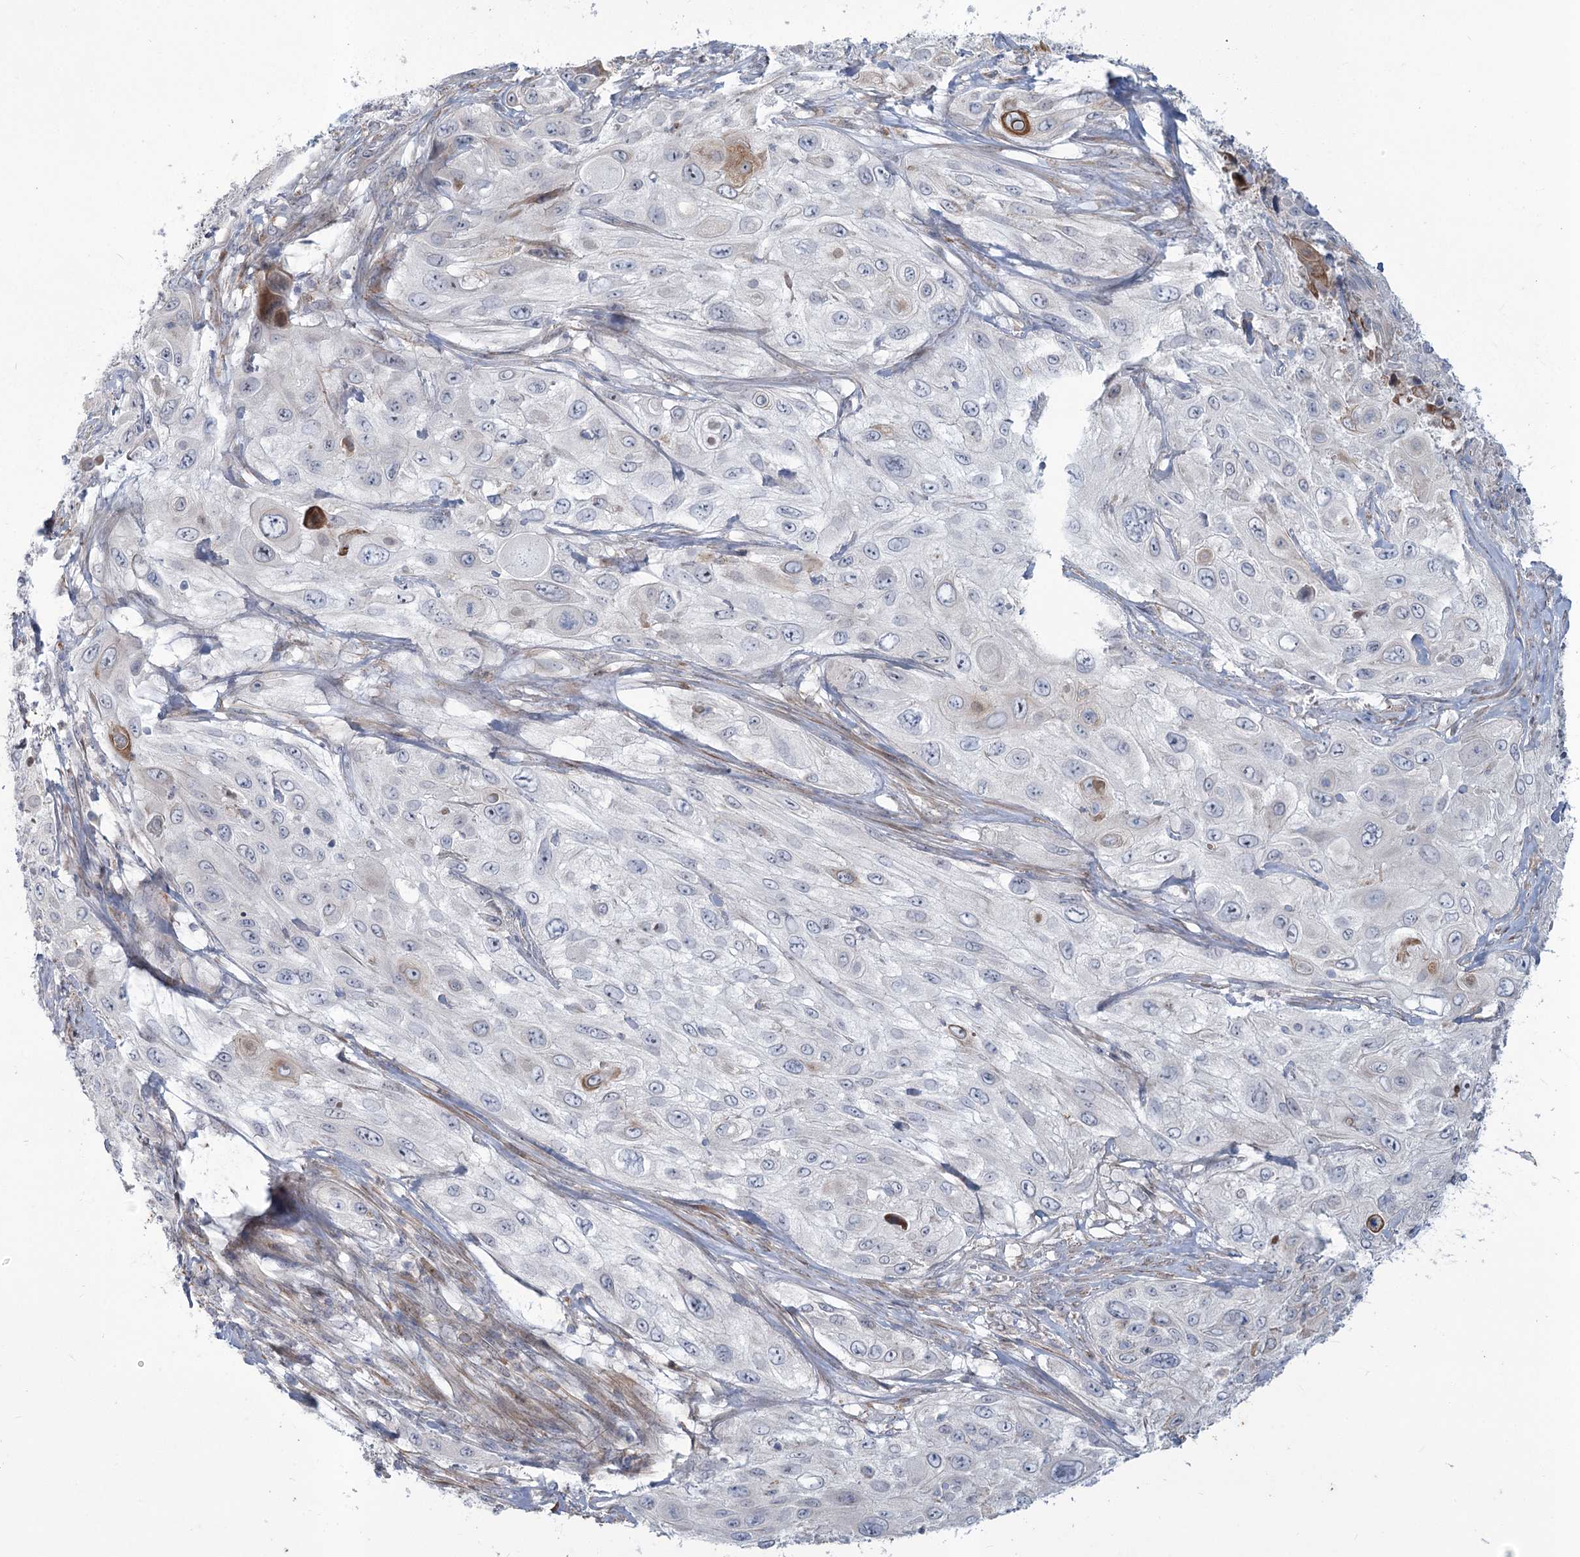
{"staining": {"intensity": "negative", "quantity": "none", "location": "none"}, "tissue": "cervical cancer", "cell_type": "Tumor cells", "image_type": "cancer", "snomed": [{"axis": "morphology", "description": "Squamous cell carcinoma, NOS"}, {"axis": "topography", "description": "Cervix"}], "caption": "Immunohistochemistry (IHC) of squamous cell carcinoma (cervical) reveals no positivity in tumor cells.", "gene": "MTG1", "patient": {"sex": "female", "age": 42}}